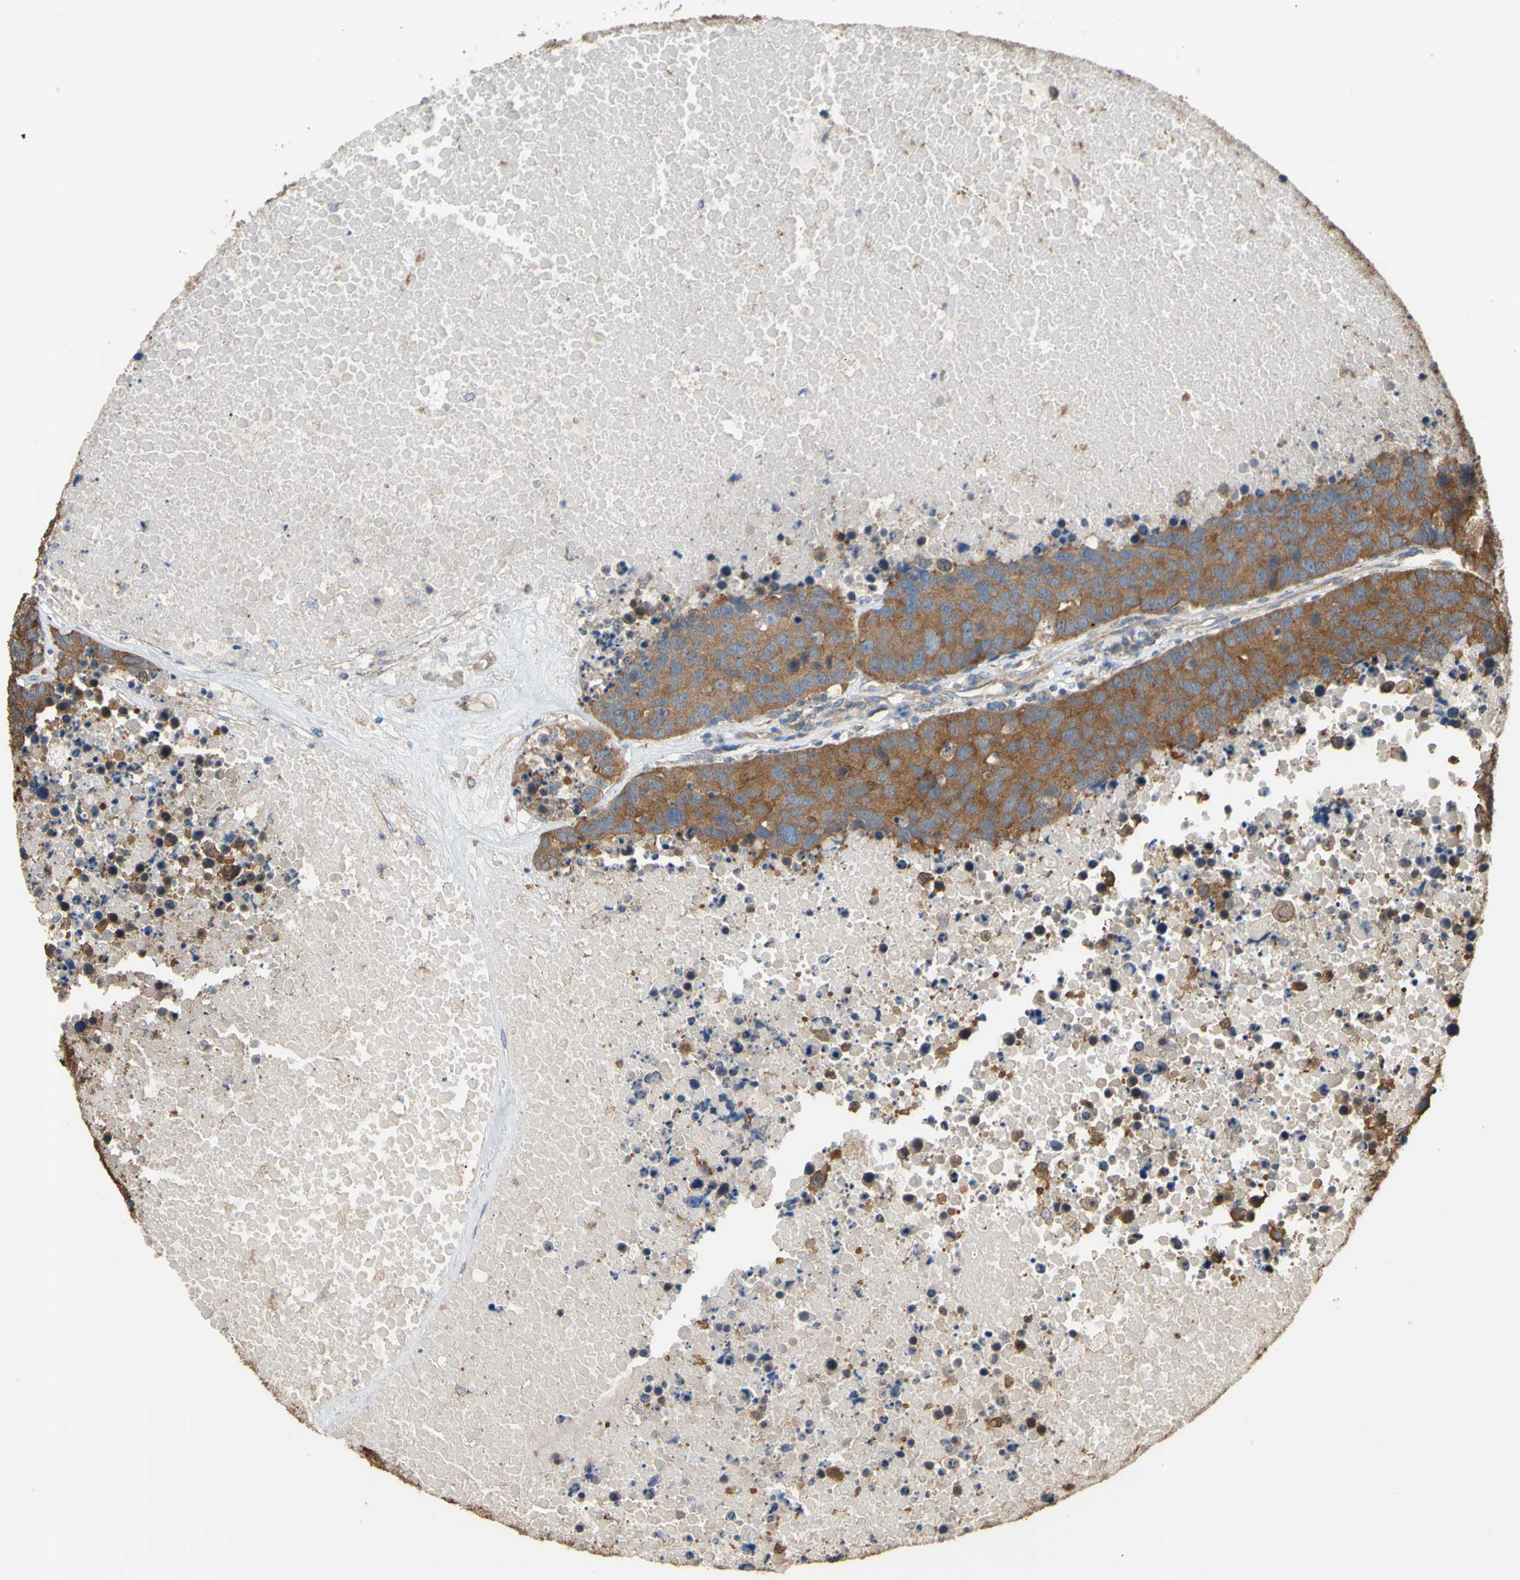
{"staining": {"intensity": "strong", "quantity": ">75%", "location": "cytoplasmic/membranous"}, "tissue": "carcinoid", "cell_type": "Tumor cells", "image_type": "cancer", "snomed": [{"axis": "morphology", "description": "Carcinoid, malignant, NOS"}, {"axis": "topography", "description": "Lung"}], "caption": "Immunohistochemical staining of human carcinoid displays high levels of strong cytoplasmic/membranous staining in about >75% of tumor cells.", "gene": "CTTN", "patient": {"sex": "male", "age": 60}}